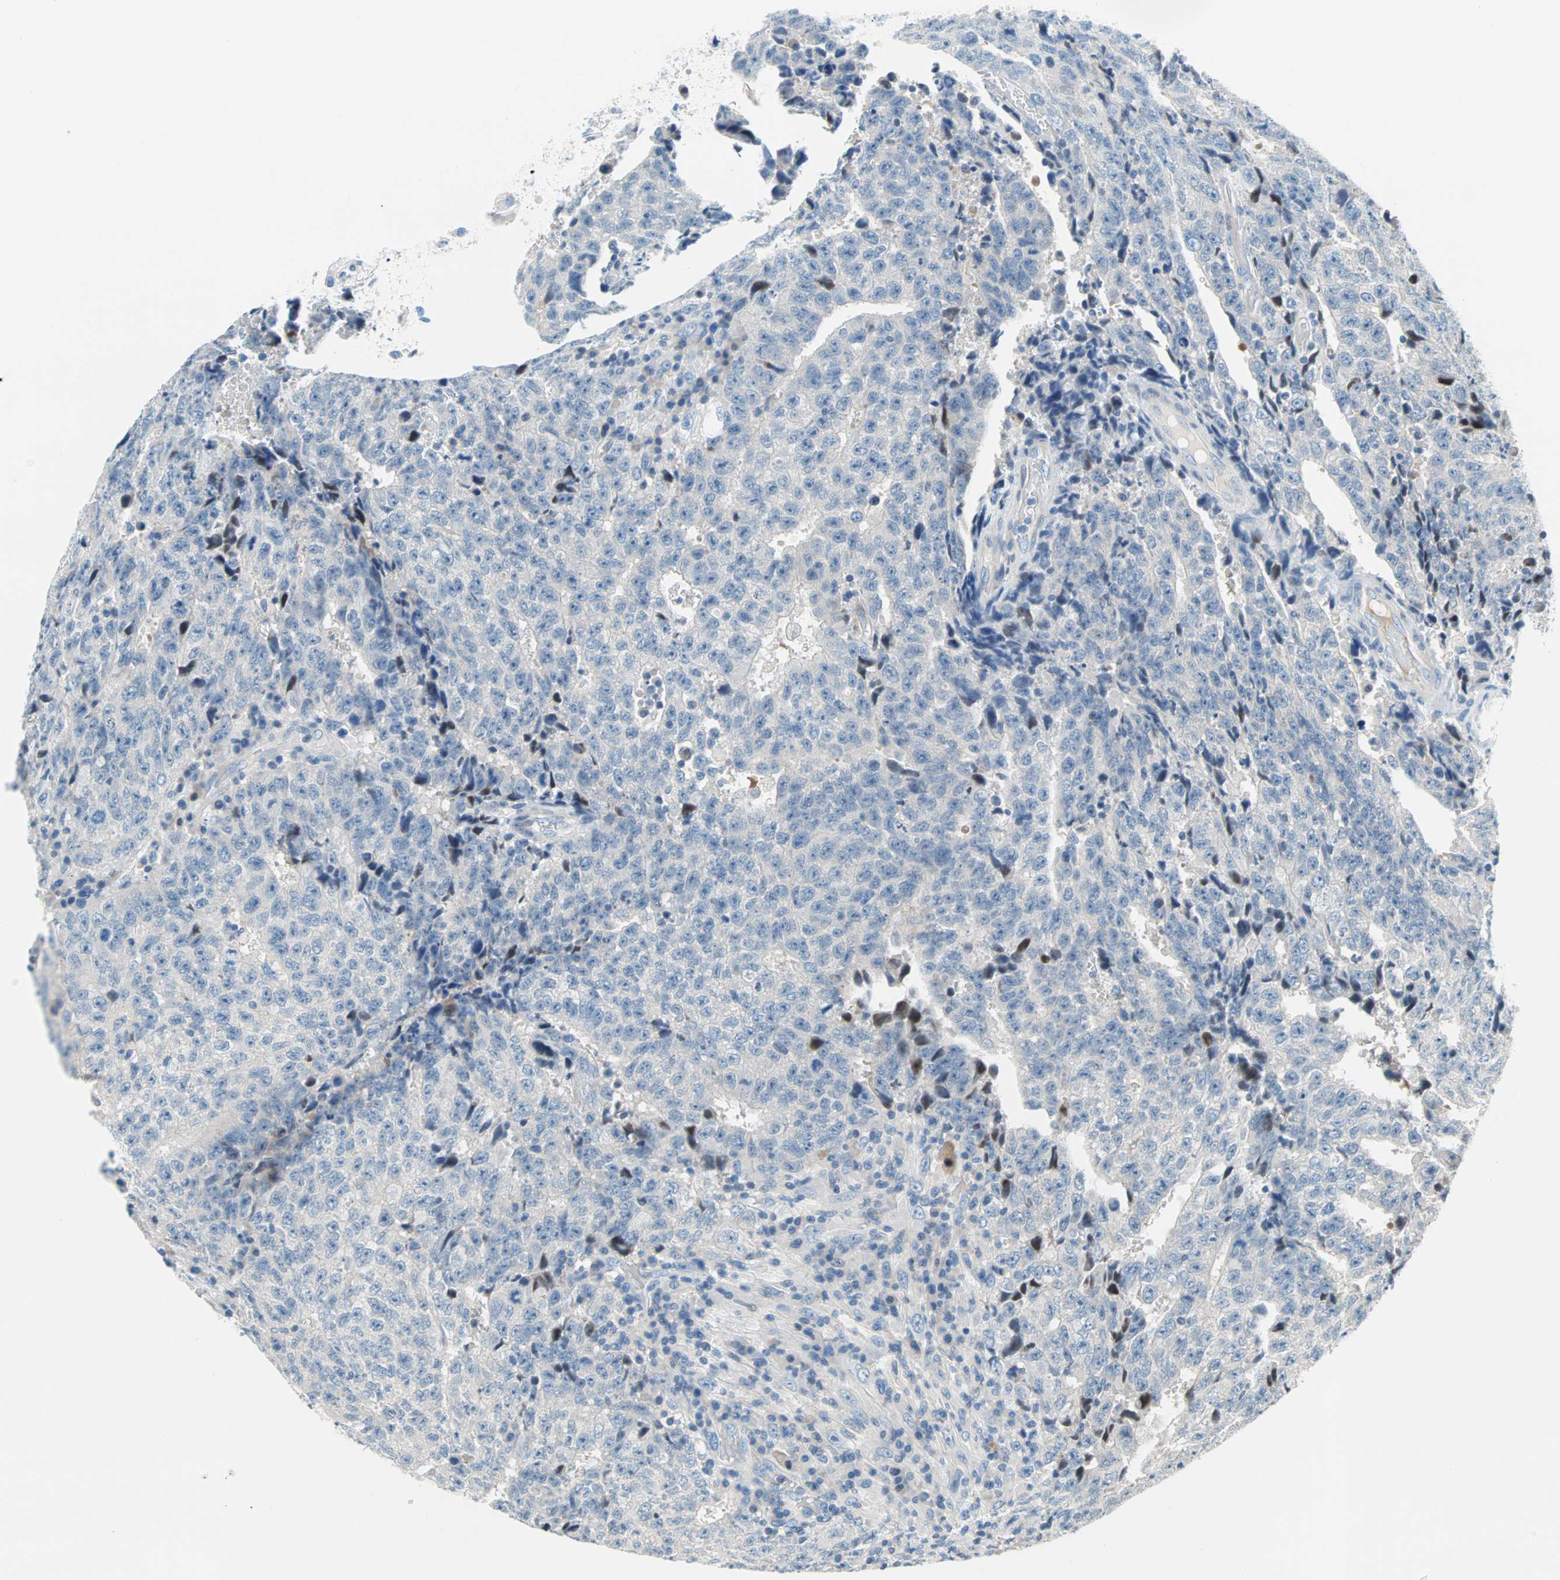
{"staining": {"intensity": "negative", "quantity": "none", "location": "none"}, "tissue": "testis cancer", "cell_type": "Tumor cells", "image_type": "cancer", "snomed": [{"axis": "morphology", "description": "Necrosis, NOS"}, {"axis": "morphology", "description": "Carcinoma, Embryonal, NOS"}, {"axis": "topography", "description": "Testis"}], "caption": "An image of embryonal carcinoma (testis) stained for a protein demonstrates no brown staining in tumor cells. (Brightfield microscopy of DAB IHC at high magnification).", "gene": "TMEM163", "patient": {"sex": "male", "age": 19}}